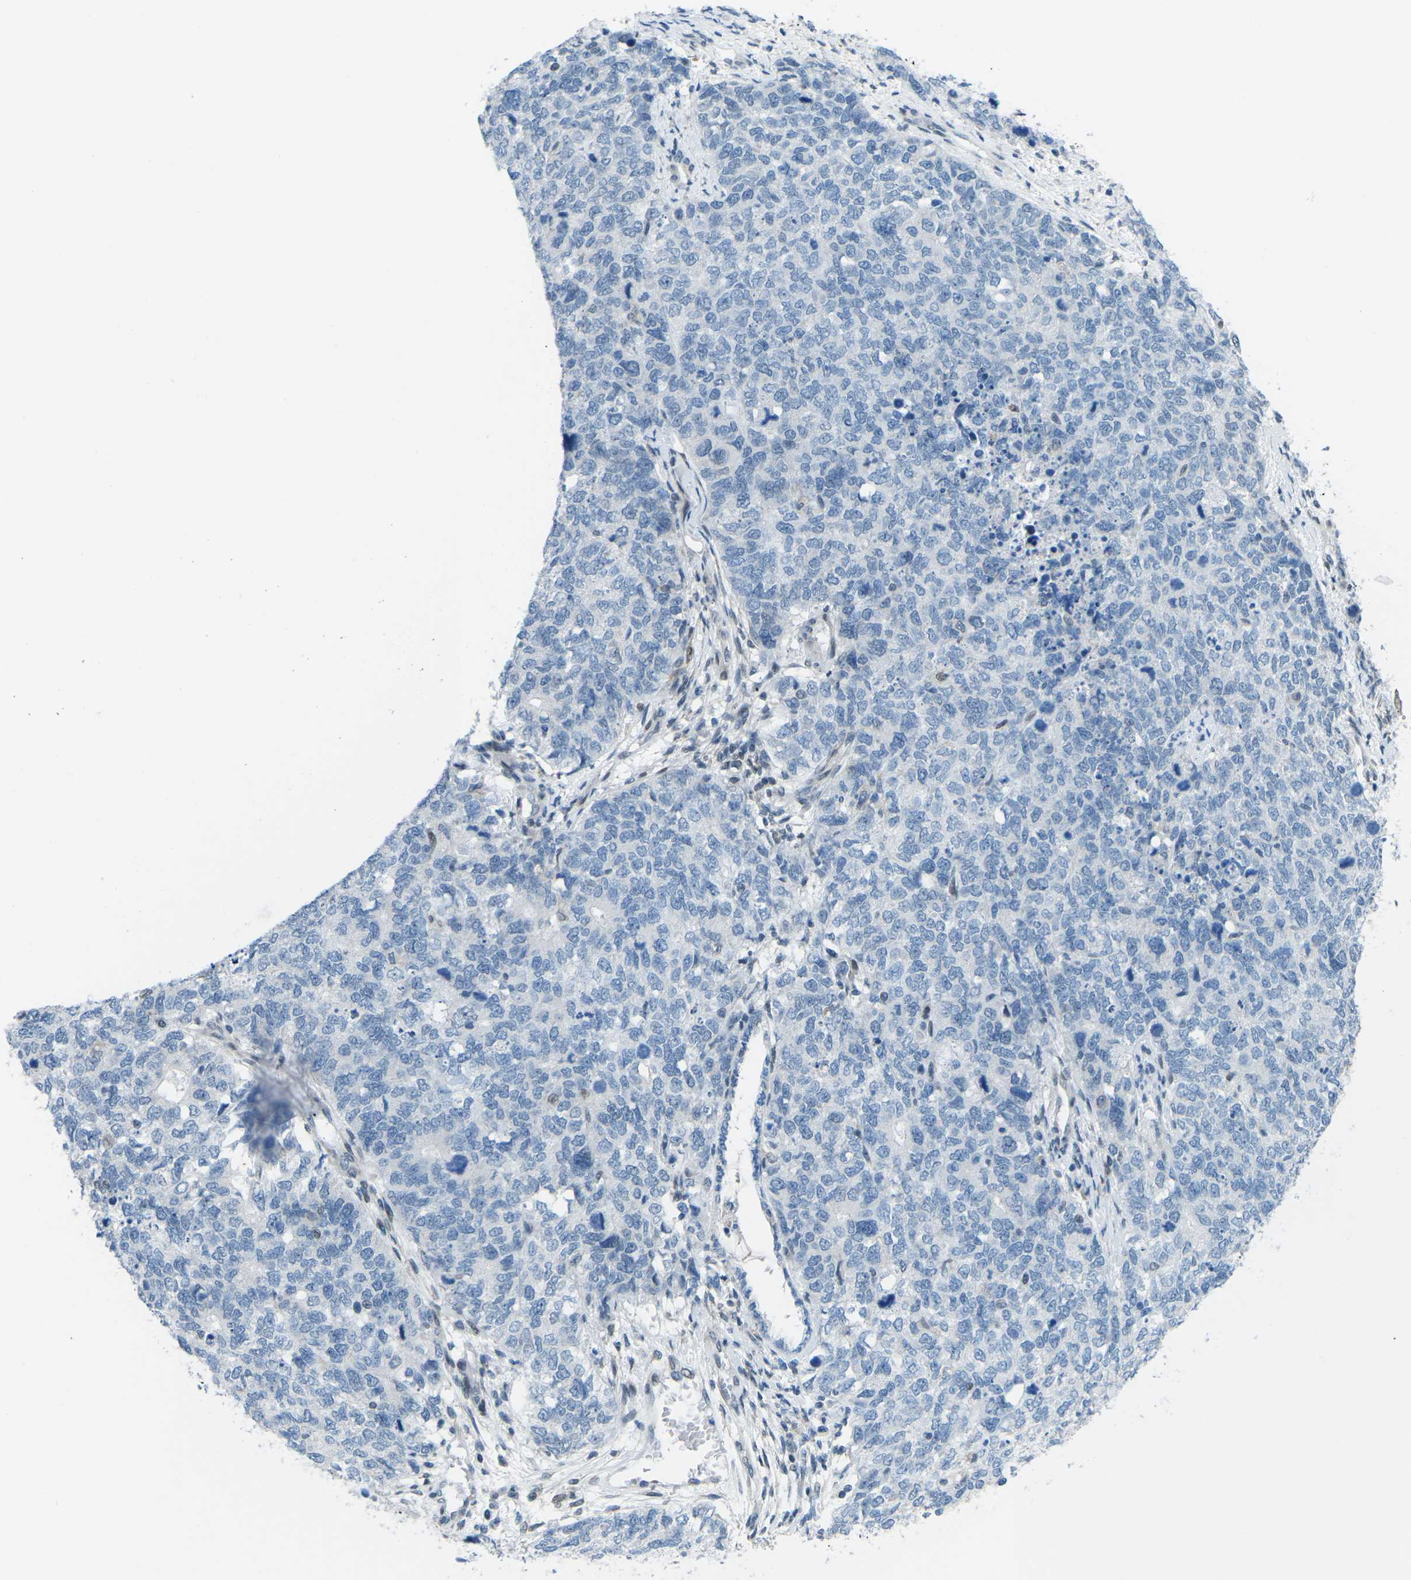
{"staining": {"intensity": "negative", "quantity": "none", "location": "none"}, "tissue": "cervical cancer", "cell_type": "Tumor cells", "image_type": "cancer", "snomed": [{"axis": "morphology", "description": "Squamous cell carcinoma, NOS"}, {"axis": "topography", "description": "Cervix"}], "caption": "Immunohistochemical staining of human cervical squamous cell carcinoma reveals no significant expression in tumor cells.", "gene": "MBNL1", "patient": {"sex": "female", "age": 63}}